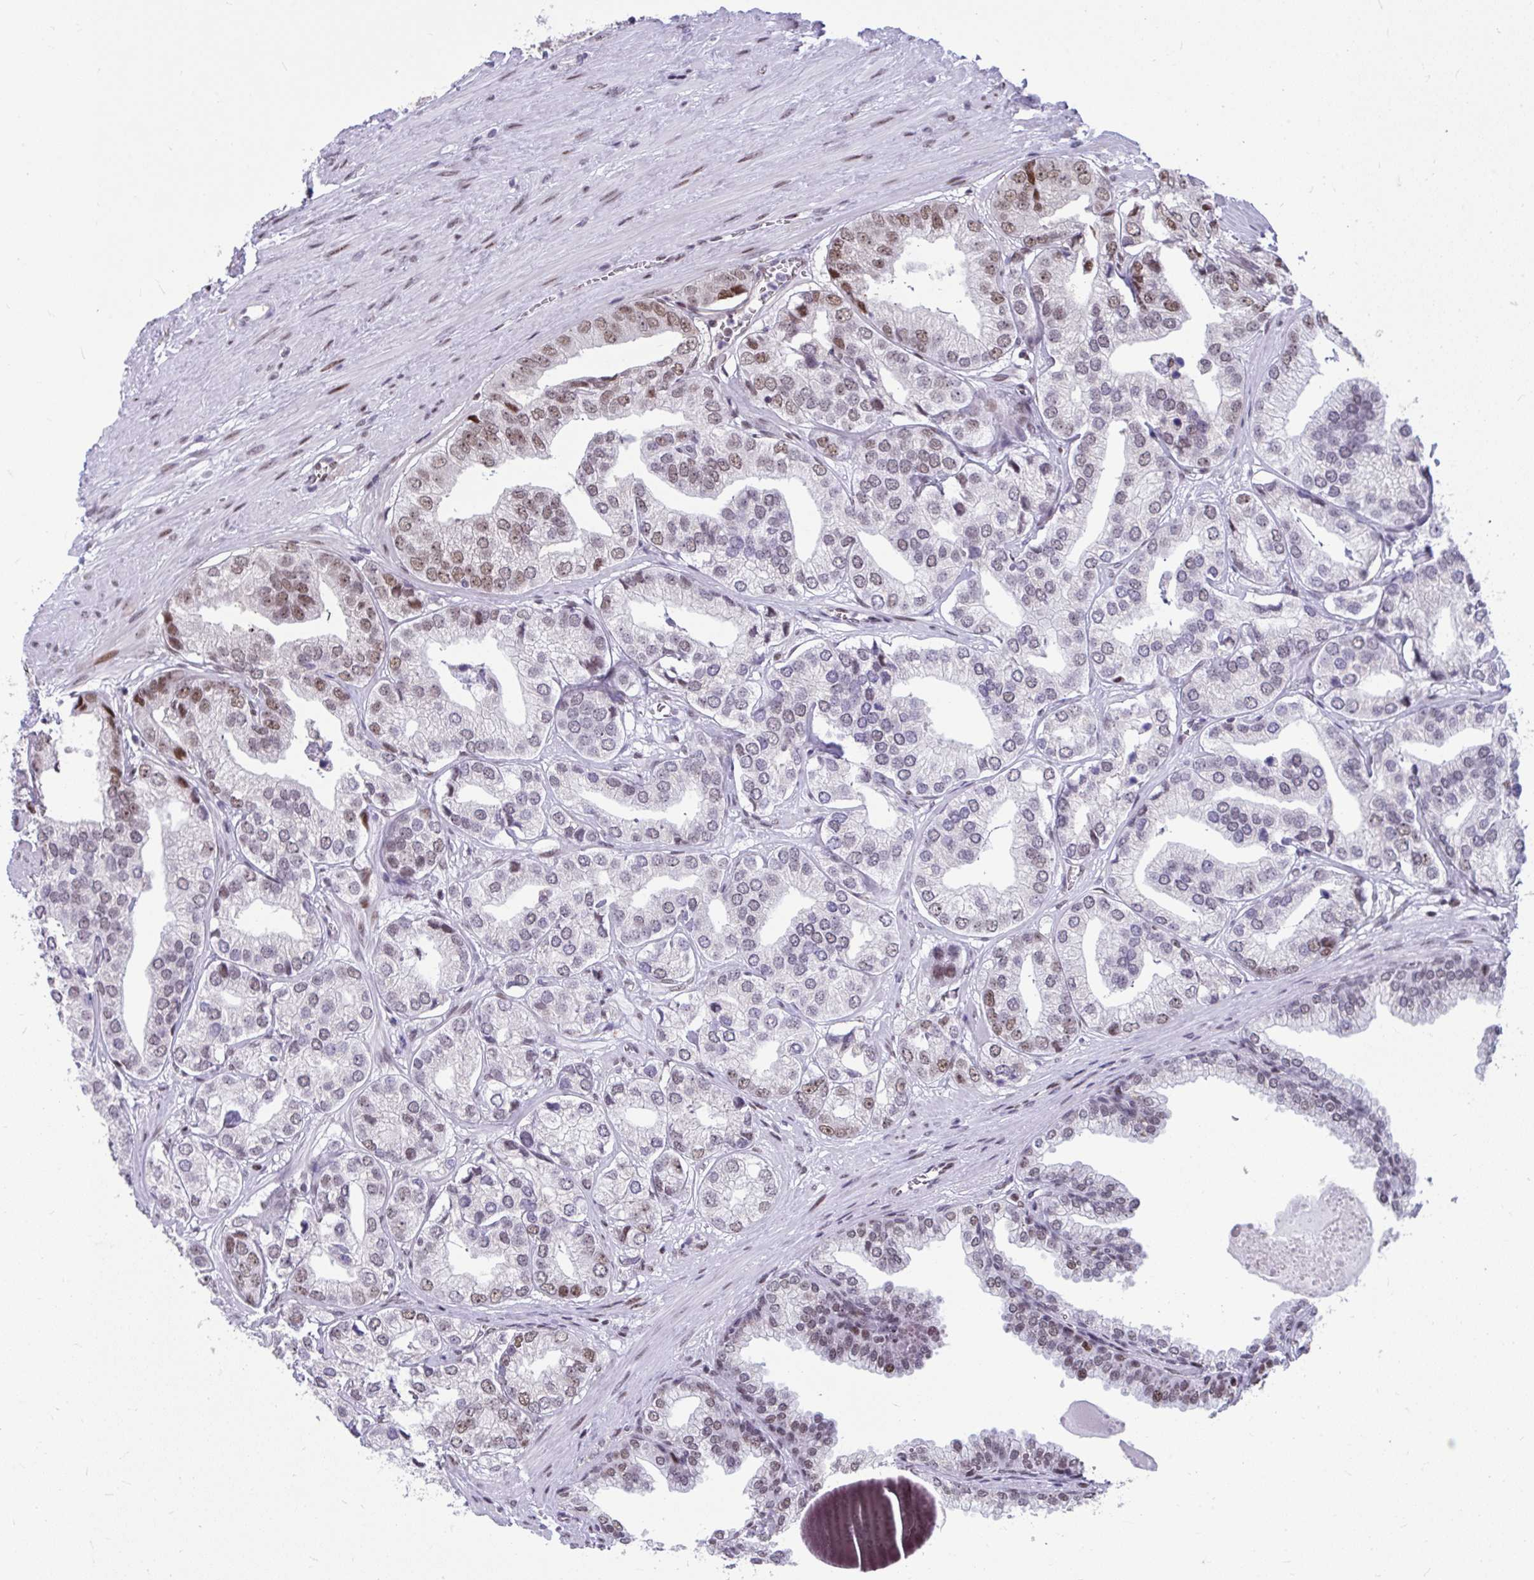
{"staining": {"intensity": "moderate", "quantity": "<25%", "location": "nuclear"}, "tissue": "prostate cancer", "cell_type": "Tumor cells", "image_type": "cancer", "snomed": [{"axis": "morphology", "description": "Adenocarcinoma, High grade"}, {"axis": "topography", "description": "Prostate"}], "caption": "This is a histology image of immunohistochemistry staining of prostate cancer, which shows moderate positivity in the nuclear of tumor cells.", "gene": "SLC35C2", "patient": {"sex": "male", "age": 58}}